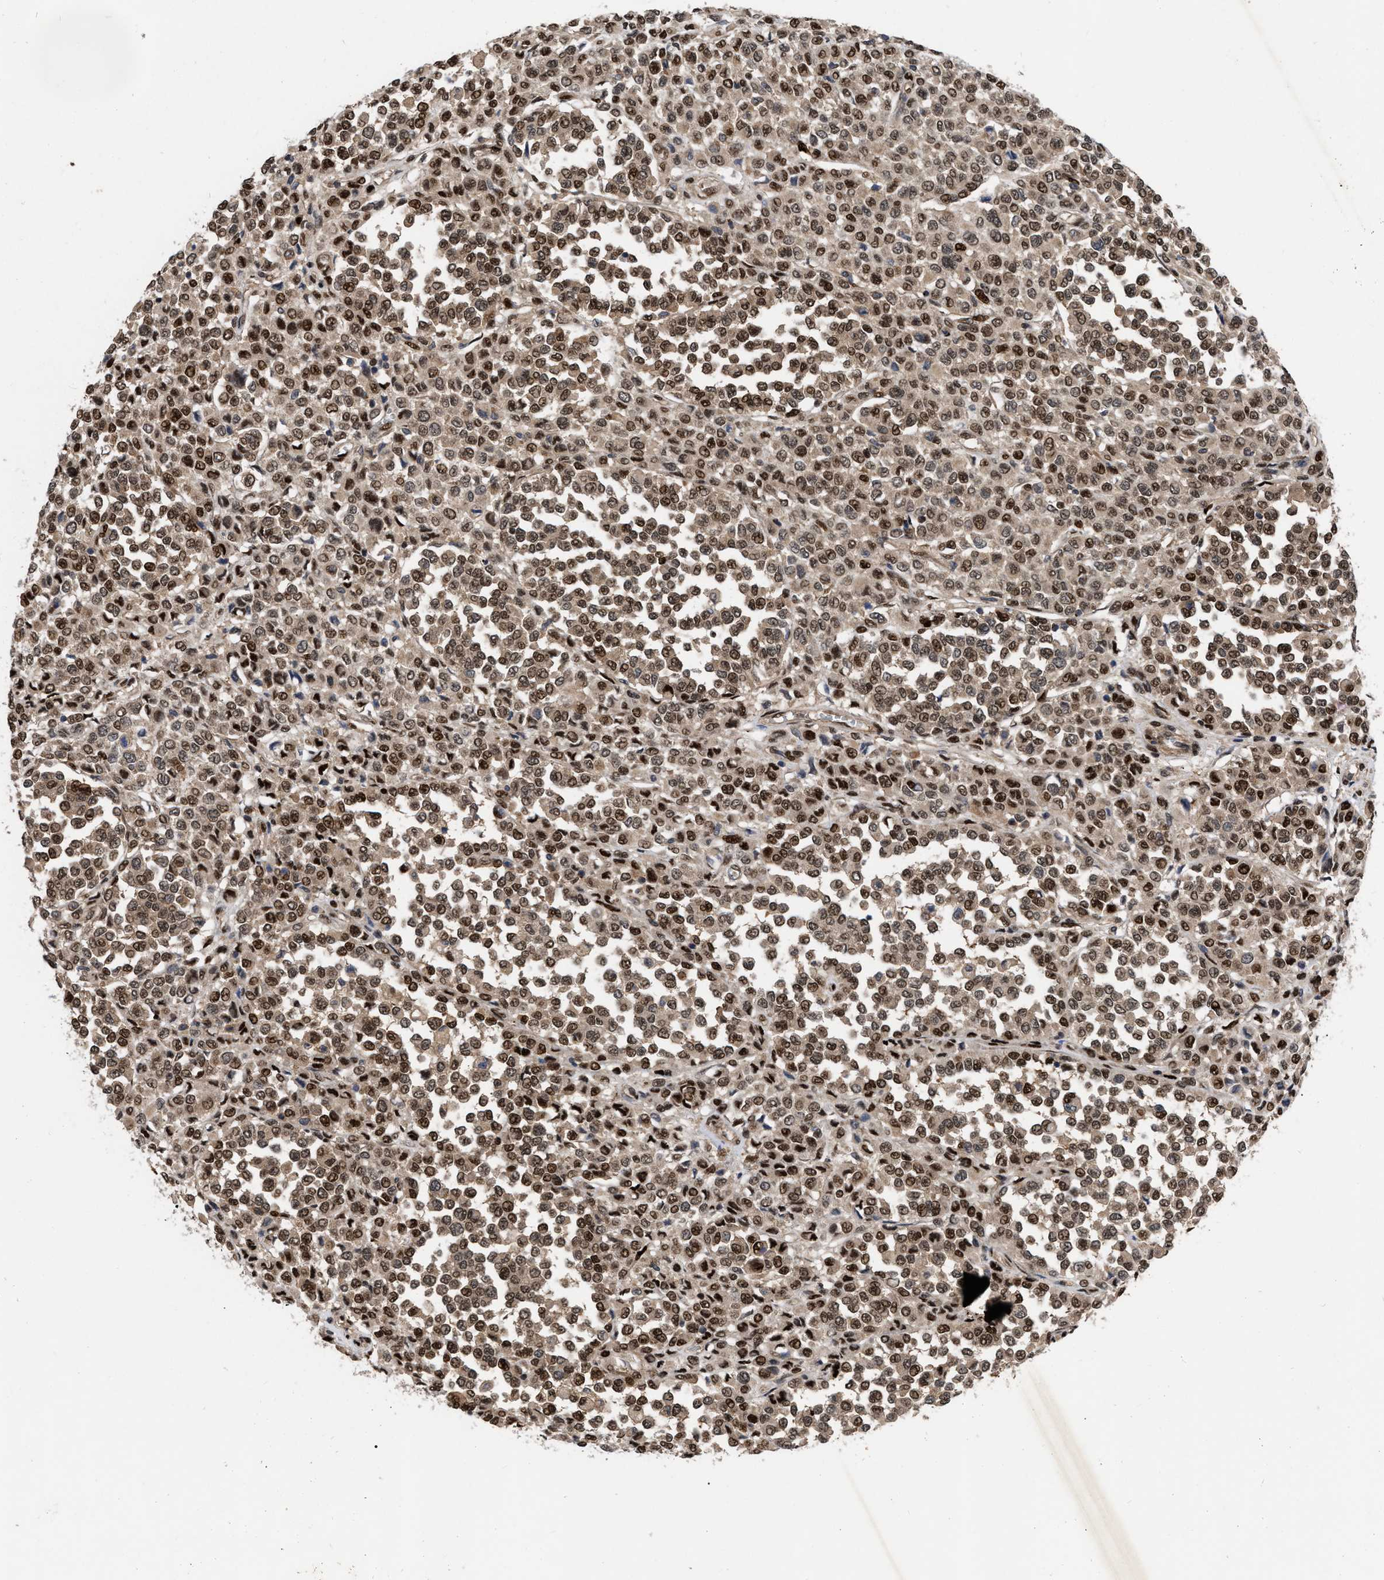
{"staining": {"intensity": "strong", "quantity": ">75%", "location": "cytoplasmic/membranous,nuclear"}, "tissue": "melanoma", "cell_type": "Tumor cells", "image_type": "cancer", "snomed": [{"axis": "morphology", "description": "Malignant melanoma, Metastatic site"}, {"axis": "topography", "description": "Pancreas"}], "caption": "Melanoma stained for a protein shows strong cytoplasmic/membranous and nuclear positivity in tumor cells.", "gene": "MDM4", "patient": {"sex": "female", "age": 30}}